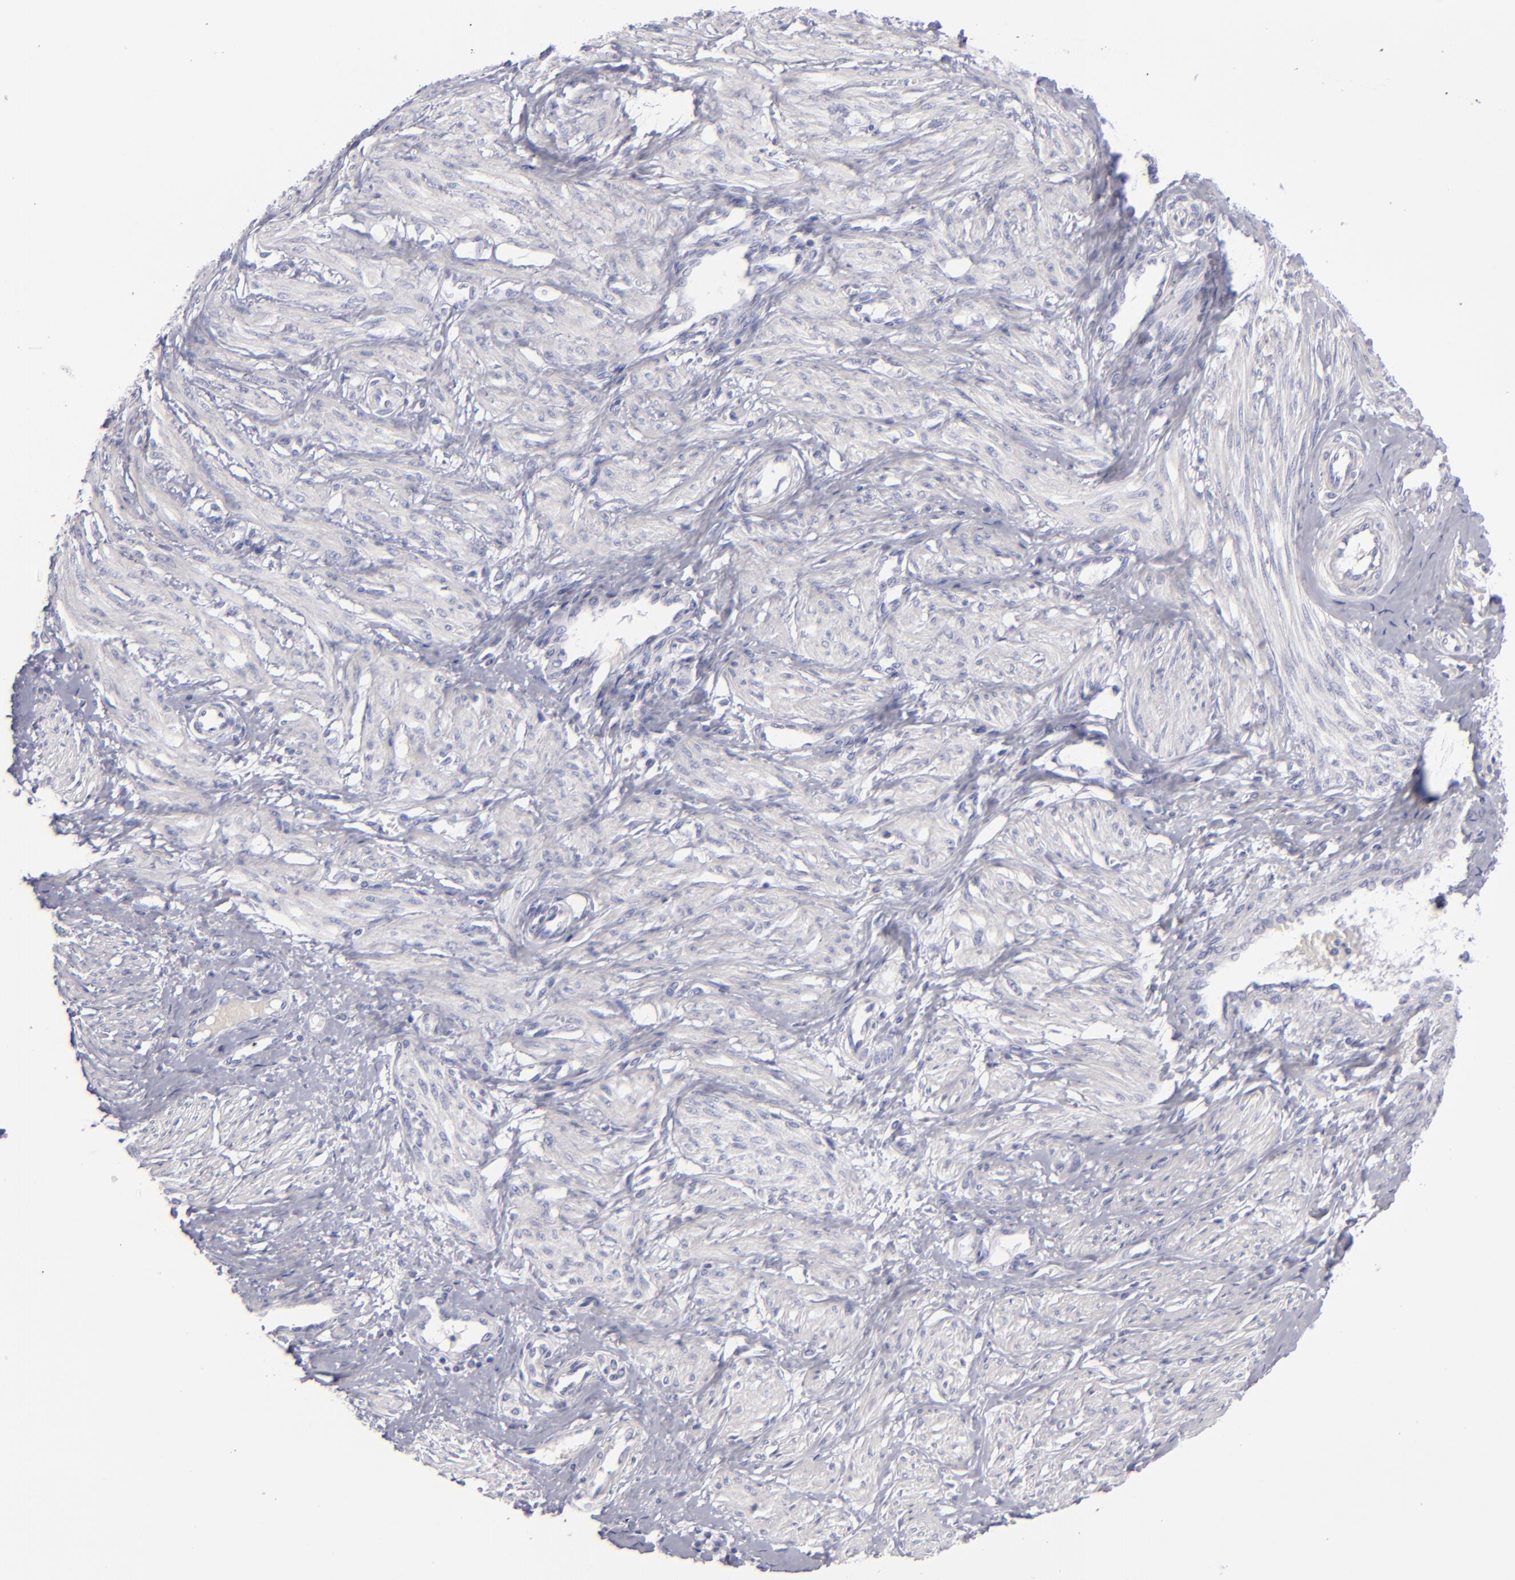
{"staining": {"intensity": "negative", "quantity": "none", "location": "none"}, "tissue": "smooth muscle", "cell_type": "Smooth muscle cells", "image_type": "normal", "snomed": [{"axis": "morphology", "description": "Normal tissue, NOS"}, {"axis": "topography", "description": "Smooth muscle"}, {"axis": "topography", "description": "Uterus"}], "caption": "Protein analysis of normal smooth muscle shows no significant positivity in smooth muscle cells. The staining was performed using DAB (3,3'-diaminobenzidine) to visualize the protein expression in brown, while the nuclei were stained in blue with hematoxylin (Magnification: 20x).", "gene": "CD22", "patient": {"sex": "female", "age": 39}}